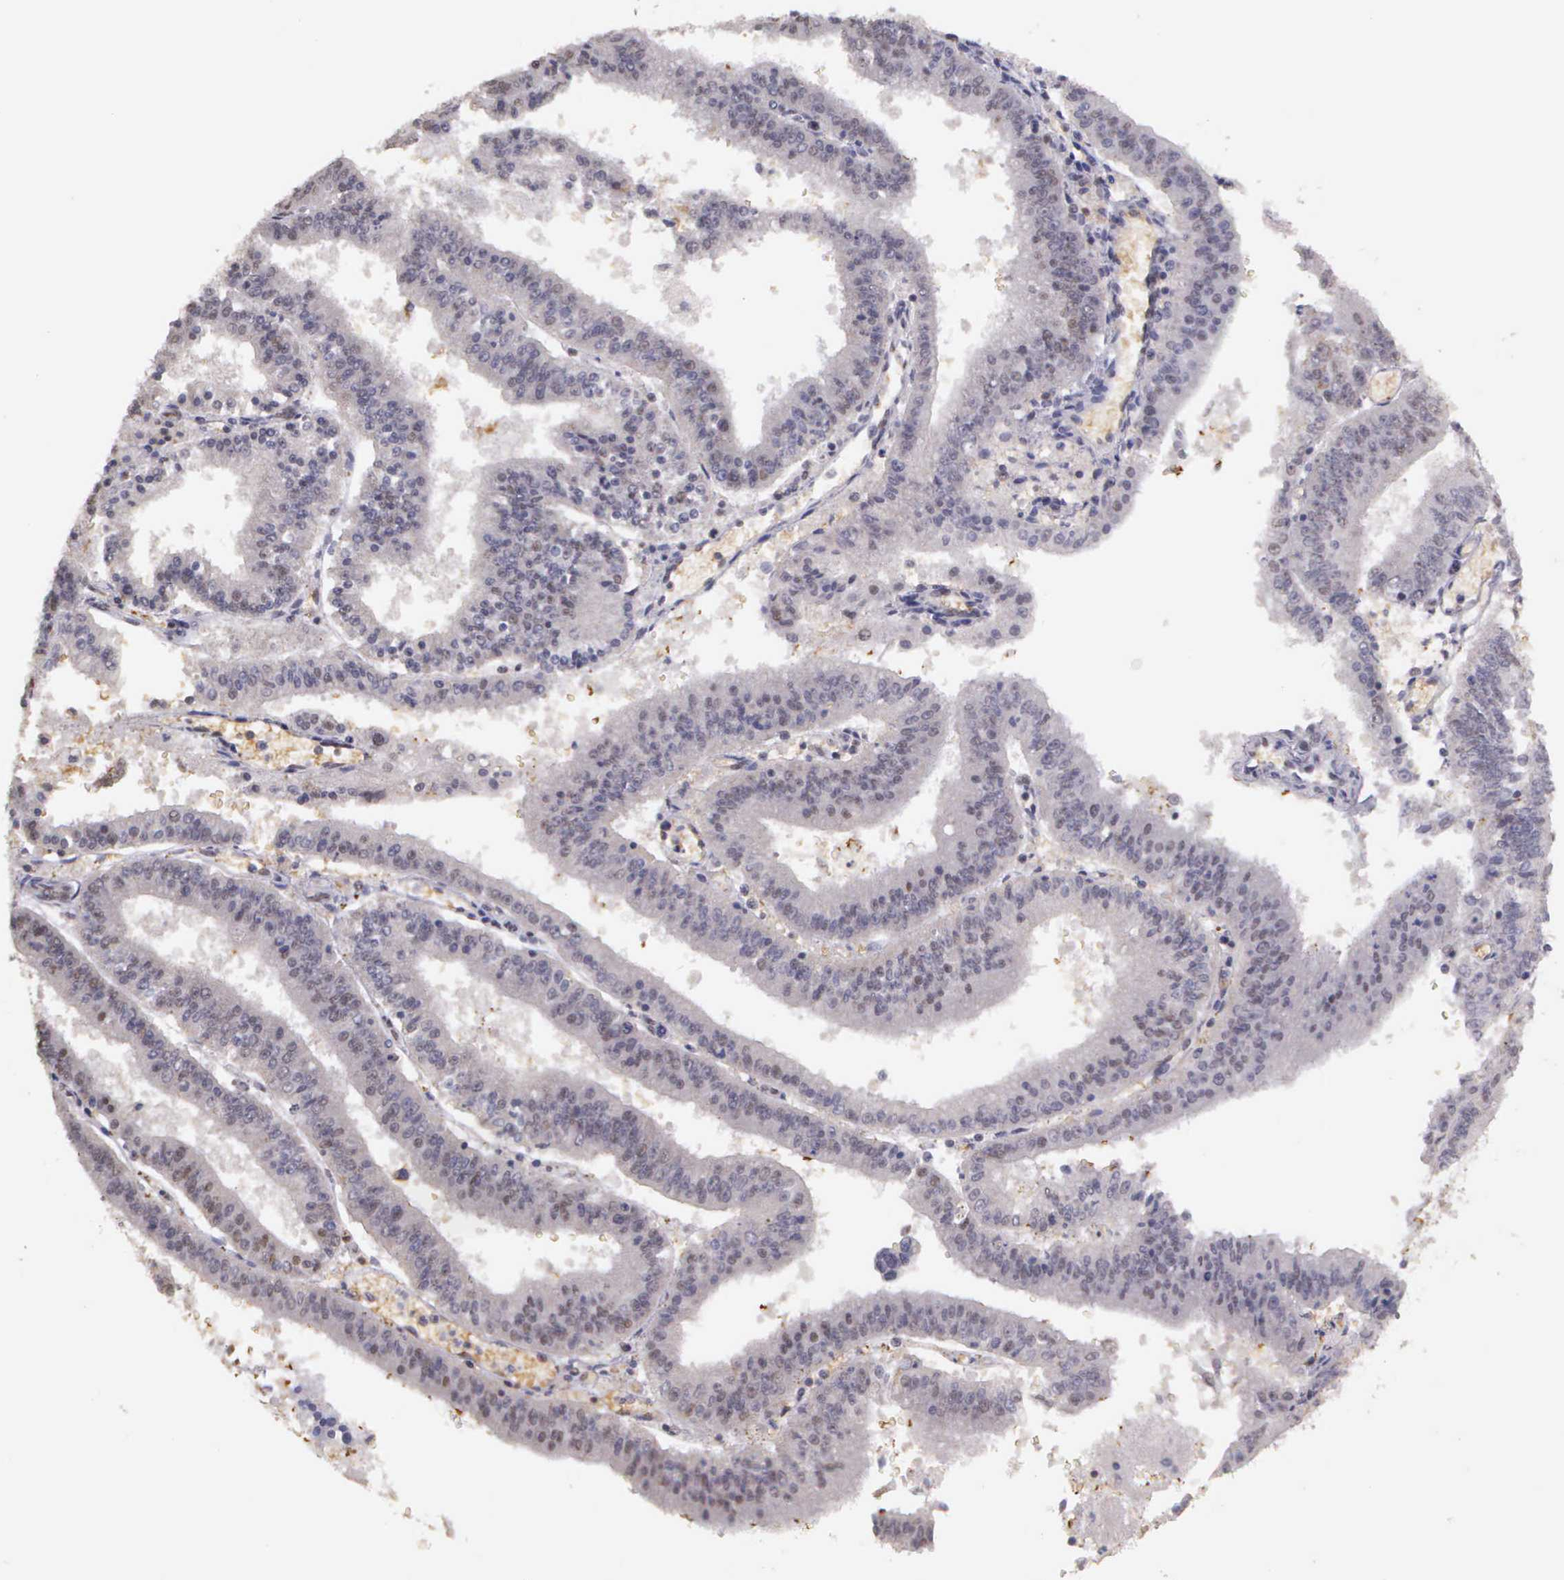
{"staining": {"intensity": "negative", "quantity": "none", "location": "none"}, "tissue": "endometrial cancer", "cell_type": "Tumor cells", "image_type": "cancer", "snomed": [{"axis": "morphology", "description": "Adenocarcinoma, NOS"}, {"axis": "topography", "description": "Endometrium"}], "caption": "DAB immunohistochemical staining of adenocarcinoma (endometrial) reveals no significant staining in tumor cells.", "gene": "ARMCX5", "patient": {"sex": "female", "age": 66}}